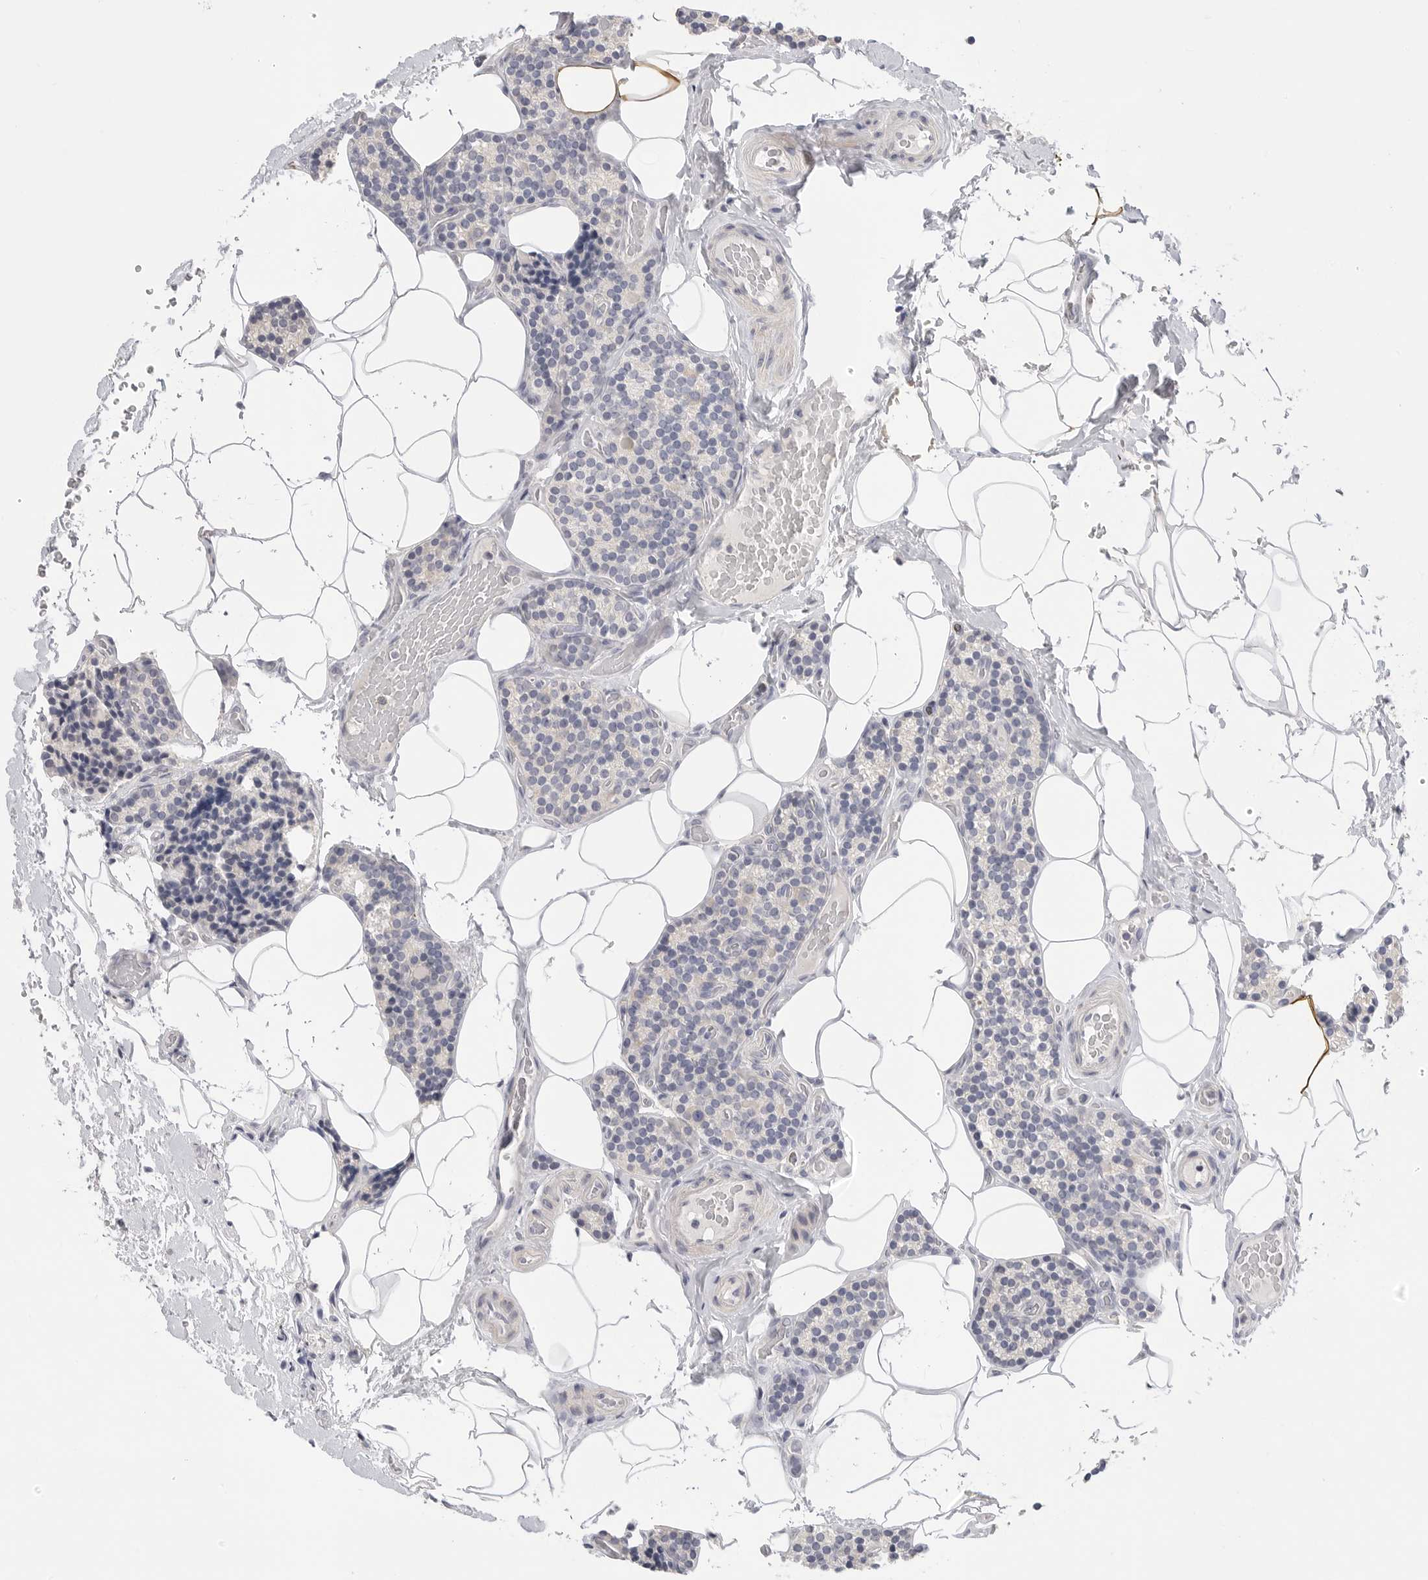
{"staining": {"intensity": "negative", "quantity": "none", "location": "none"}, "tissue": "parathyroid gland", "cell_type": "Glandular cells", "image_type": "normal", "snomed": [{"axis": "morphology", "description": "Normal tissue, NOS"}, {"axis": "topography", "description": "Parathyroid gland"}], "caption": "Protein analysis of benign parathyroid gland shows no significant staining in glandular cells. The staining is performed using DAB (3,3'-diaminobenzidine) brown chromogen with nuclei counter-stained in using hematoxylin.", "gene": "FBN2", "patient": {"sex": "male", "age": 52}}